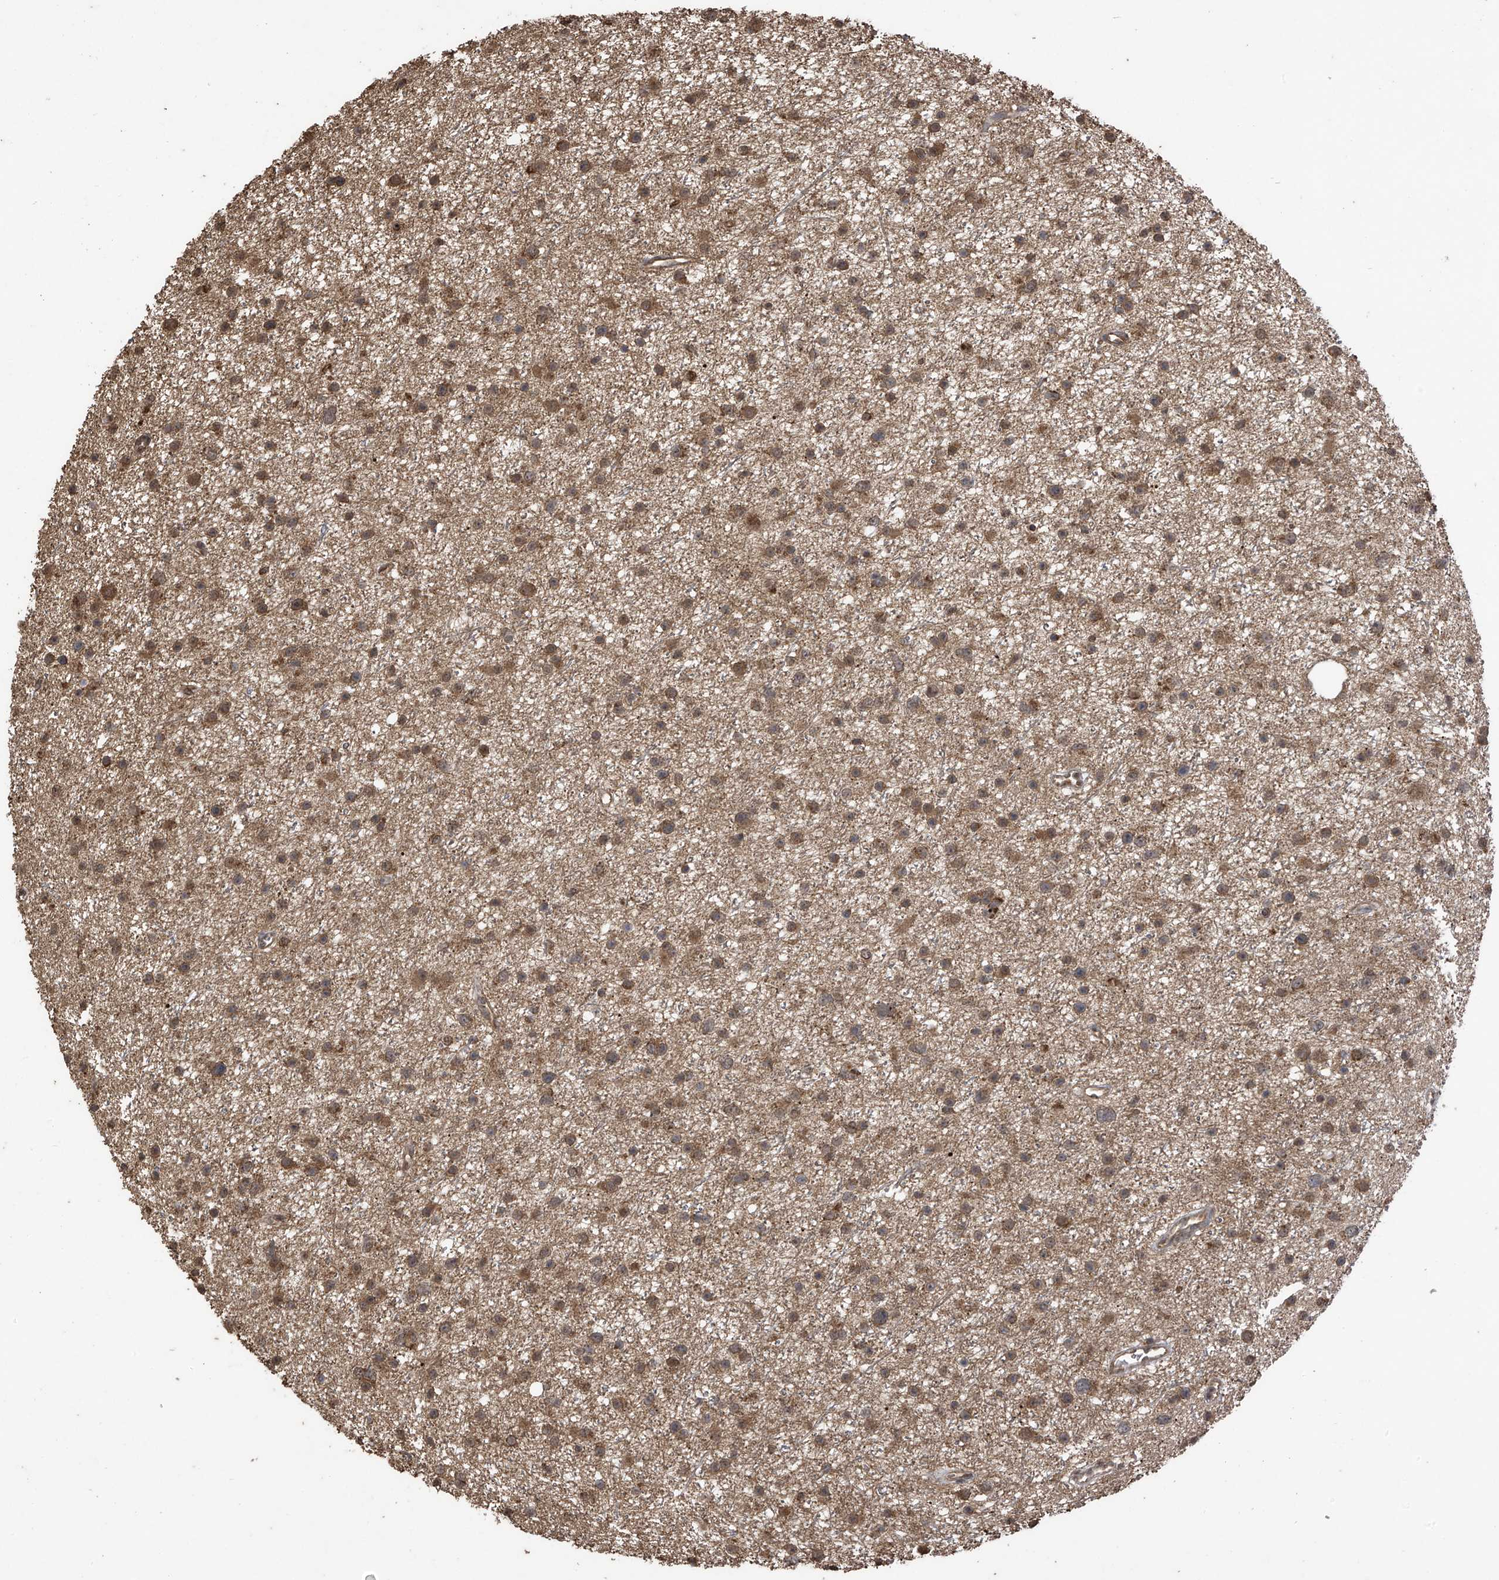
{"staining": {"intensity": "moderate", "quantity": ">75%", "location": "cytoplasmic/membranous,nuclear"}, "tissue": "glioma", "cell_type": "Tumor cells", "image_type": "cancer", "snomed": [{"axis": "morphology", "description": "Glioma, malignant, Low grade"}, {"axis": "topography", "description": "Cerebral cortex"}], "caption": "Glioma stained with a protein marker demonstrates moderate staining in tumor cells.", "gene": "PNPT1", "patient": {"sex": "female", "age": 39}}